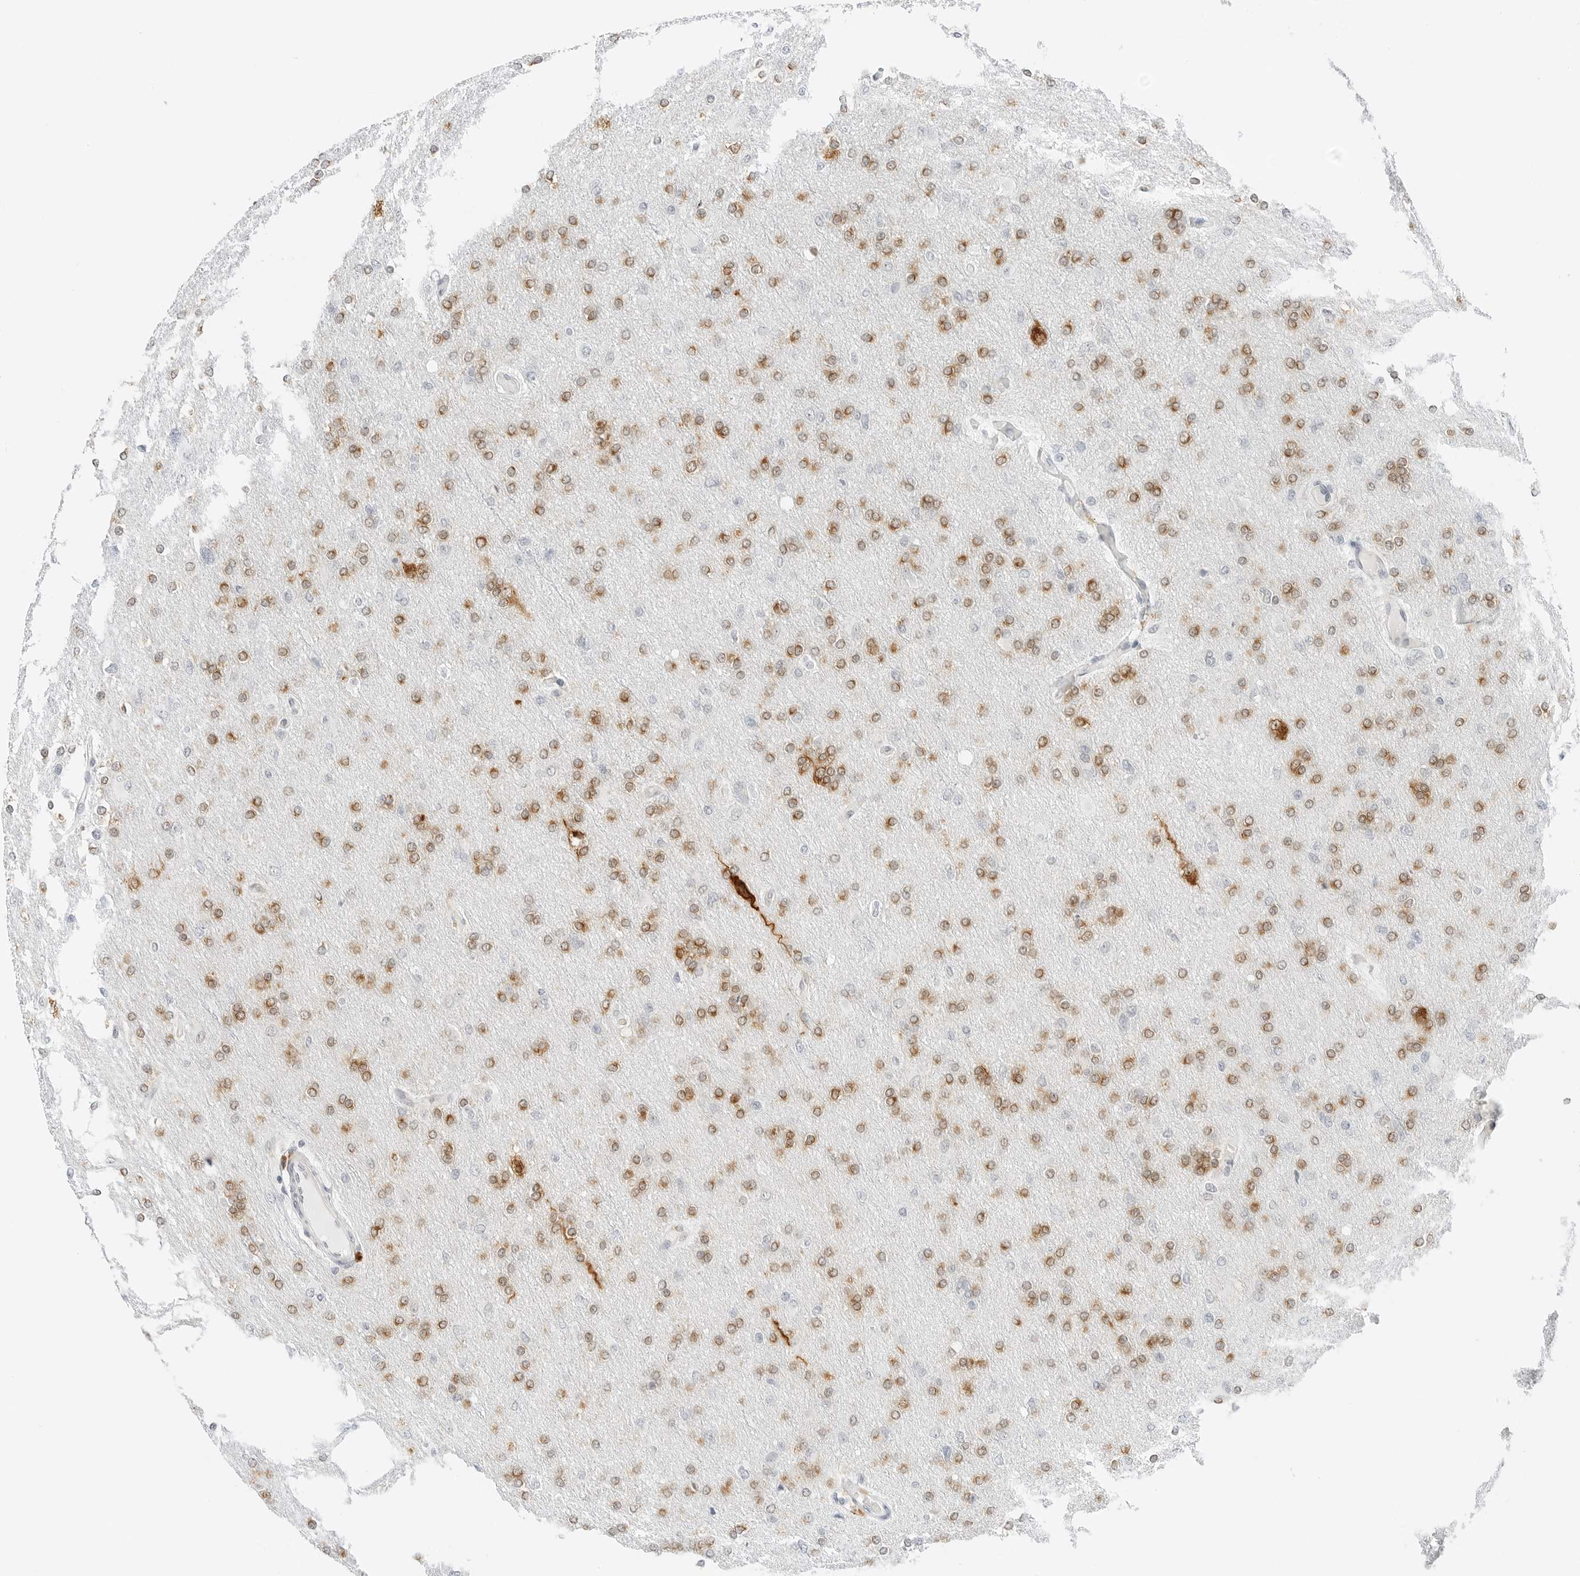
{"staining": {"intensity": "moderate", "quantity": "25%-75%", "location": "cytoplasmic/membranous"}, "tissue": "glioma", "cell_type": "Tumor cells", "image_type": "cancer", "snomed": [{"axis": "morphology", "description": "Glioma, malignant, High grade"}, {"axis": "topography", "description": "Cerebral cortex"}], "caption": "The histopathology image shows staining of malignant high-grade glioma, revealing moderate cytoplasmic/membranous protein positivity (brown color) within tumor cells. The protein of interest is stained brown, and the nuclei are stained in blue (DAB IHC with brightfield microscopy, high magnification).", "gene": "CCSAP", "patient": {"sex": "female", "age": 36}}